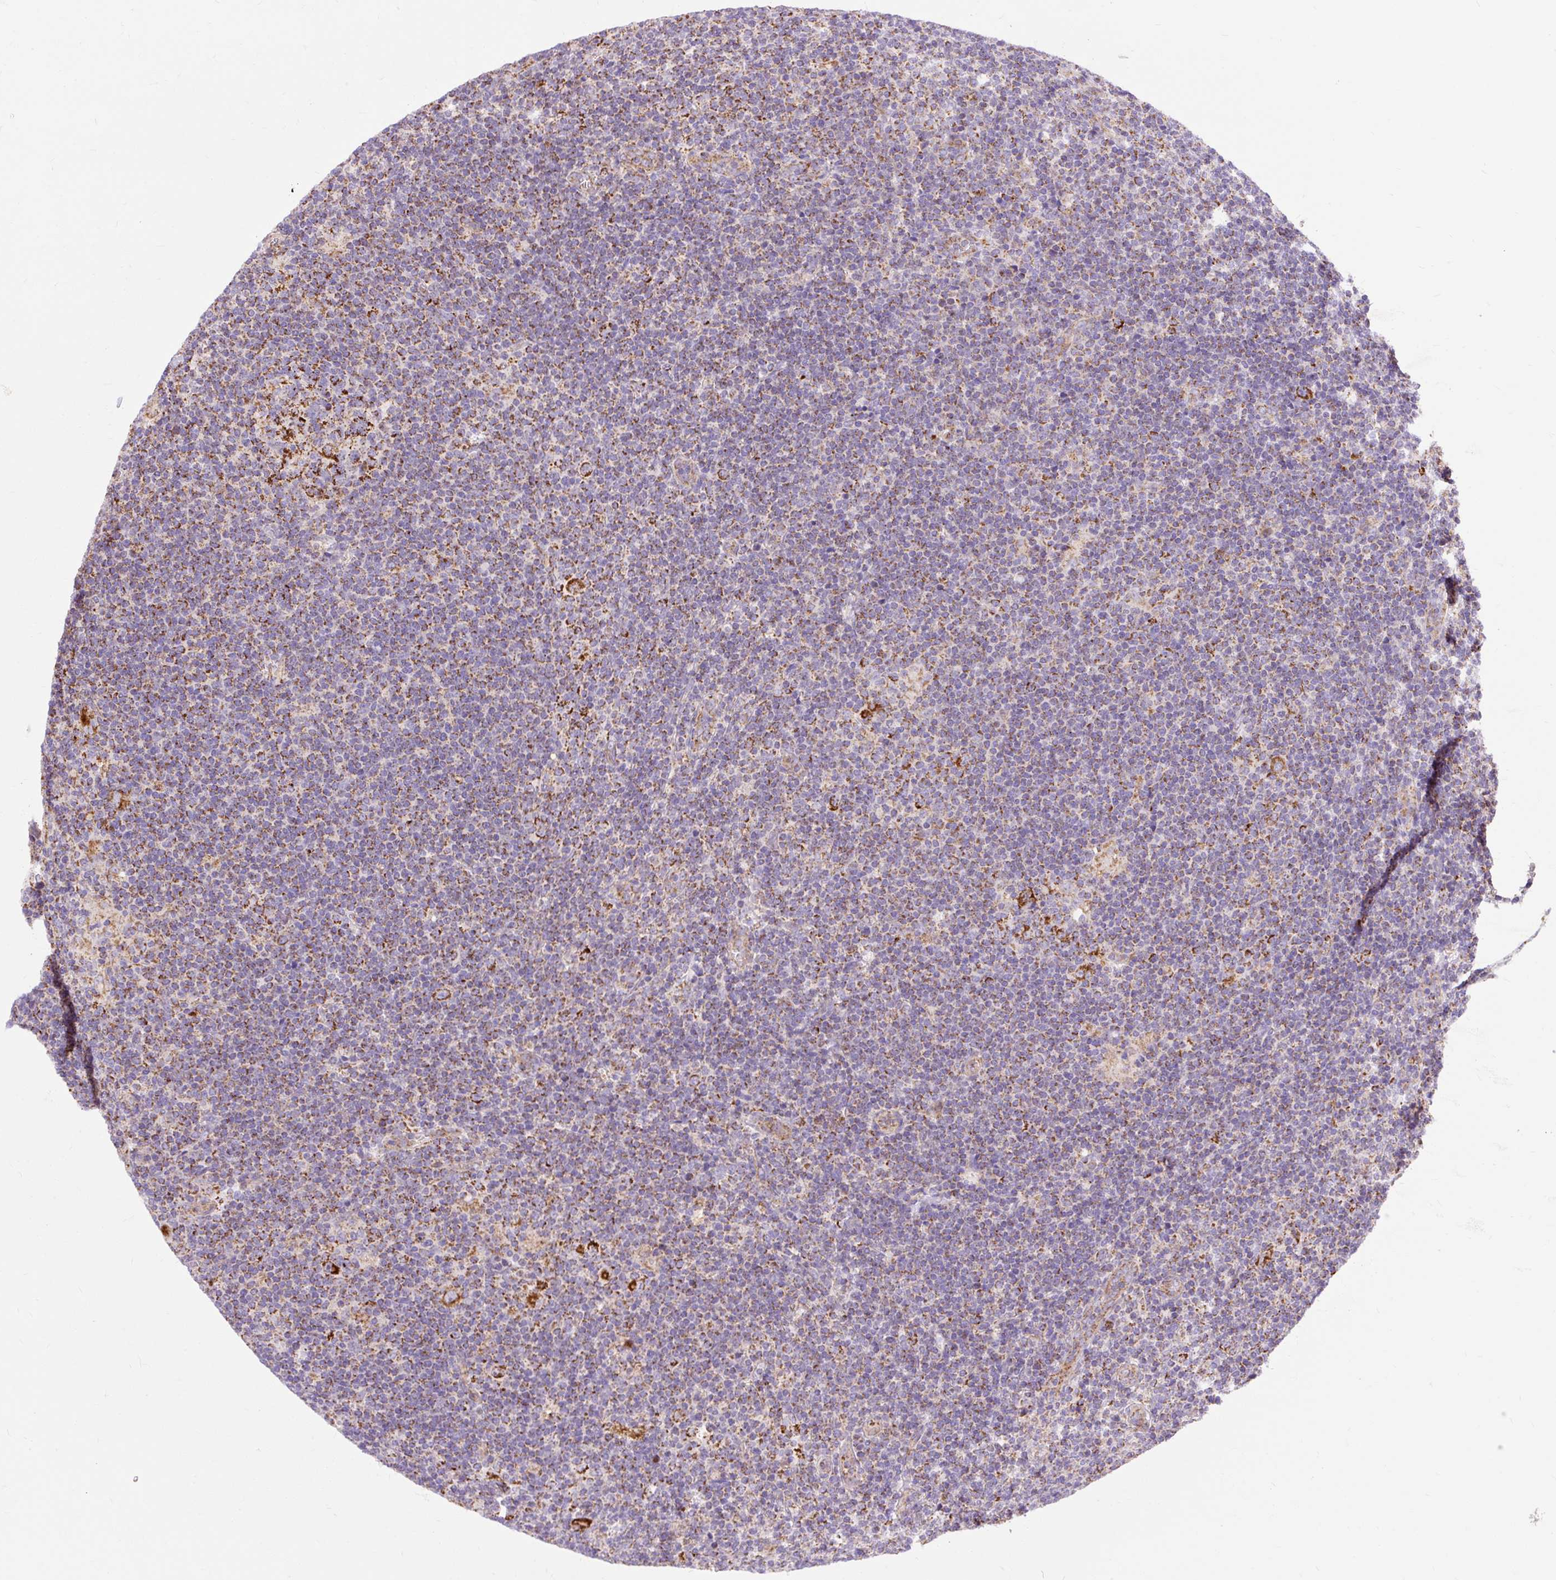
{"staining": {"intensity": "strong", "quantity": ">75%", "location": "cytoplasmic/membranous"}, "tissue": "lymphoma", "cell_type": "Tumor cells", "image_type": "cancer", "snomed": [{"axis": "morphology", "description": "Hodgkin's disease, NOS"}, {"axis": "topography", "description": "Lymph node"}], "caption": "Hodgkin's disease stained for a protein demonstrates strong cytoplasmic/membranous positivity in tumor cells.", "gene": "CEP290", "patient": {"sex": "female", "age": 57}}